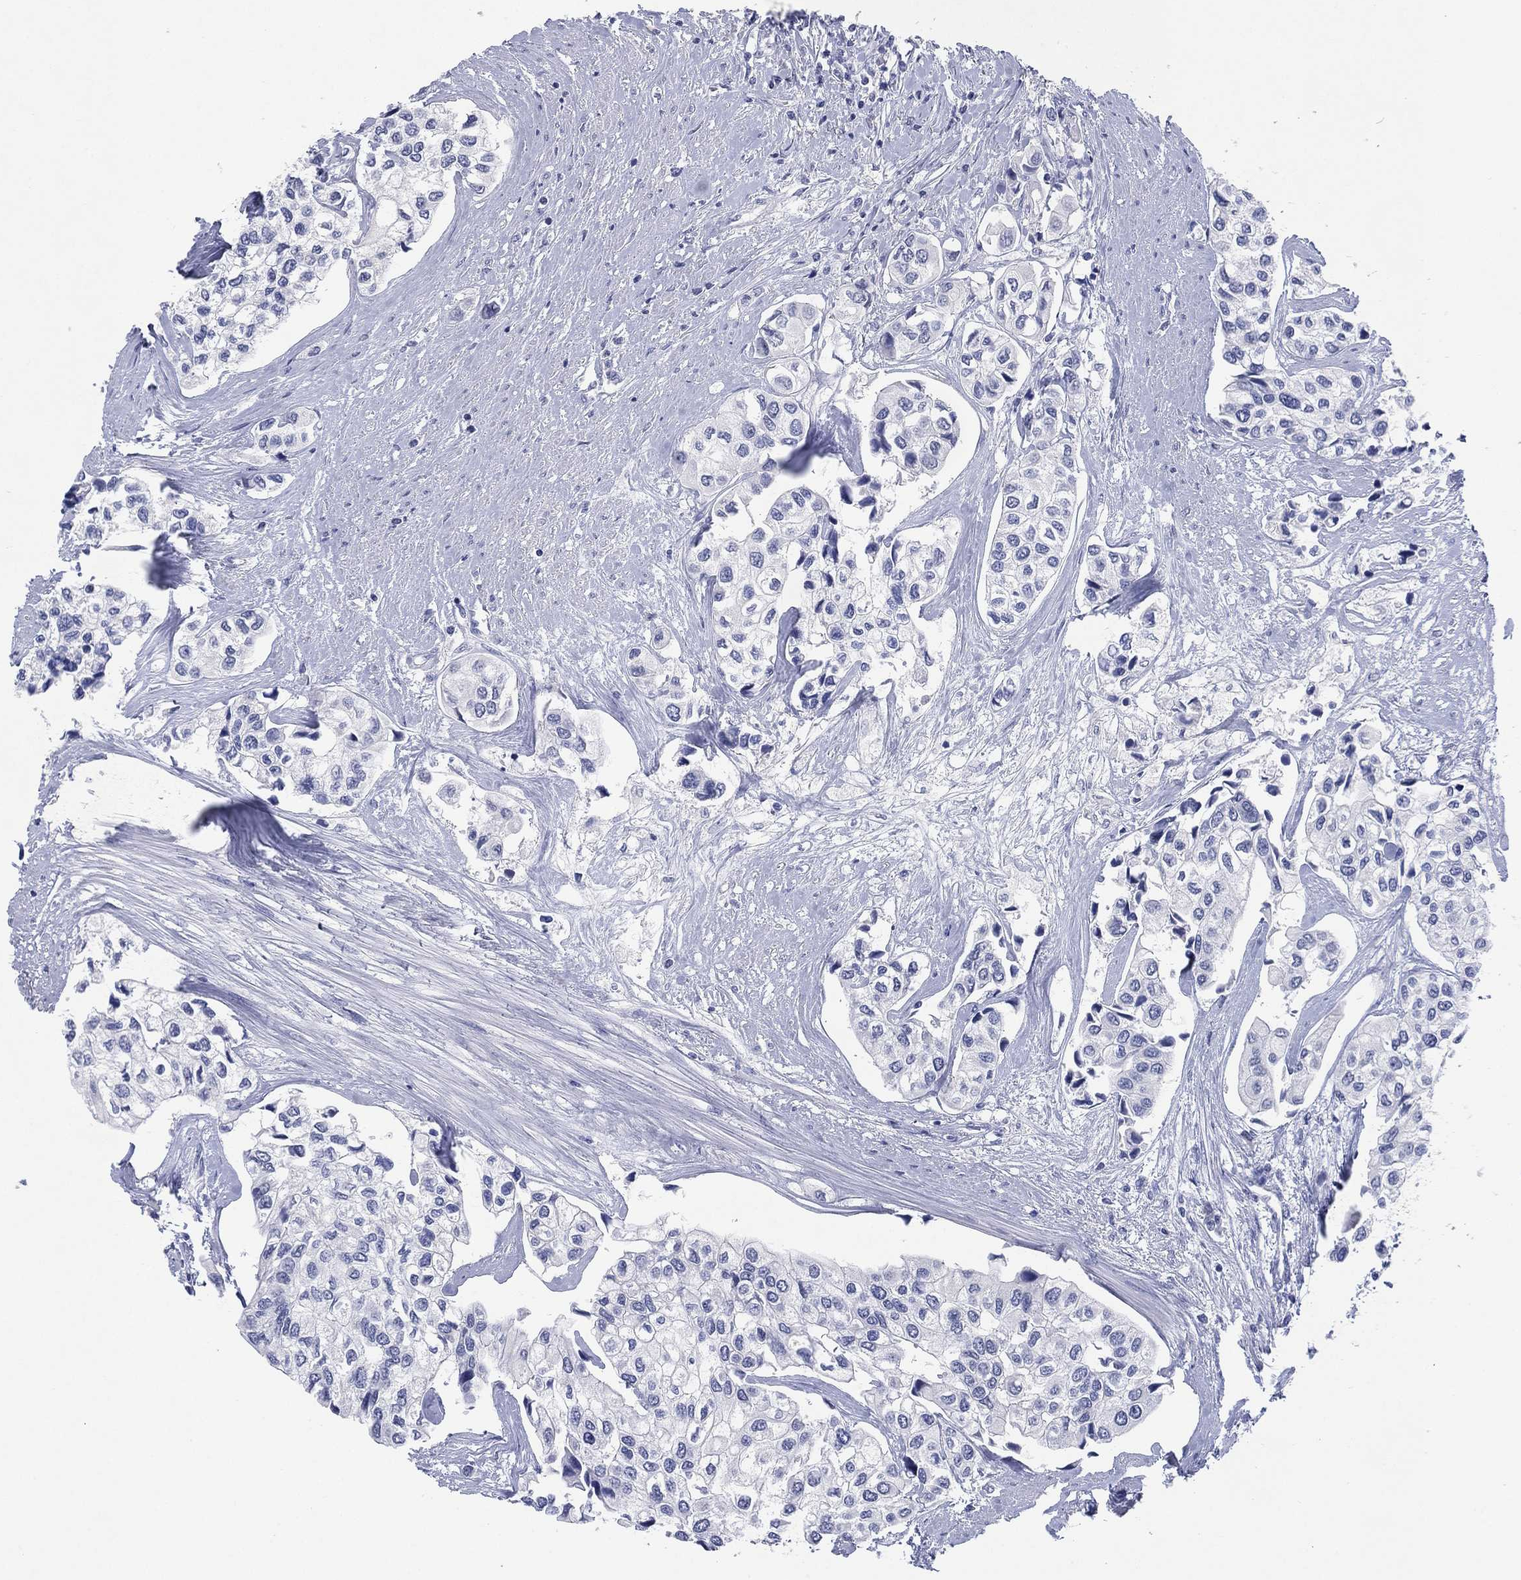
{"staining": {"intensity": "negative", "quantity": "none", "location": "none"}, "tissue": "urothelial cancer", "cell_type": "Tumor cells", "image_type": "cancer", "snomed": [{"axis": "morphology", "description": "Urothelial carcinoma, High grade"}, {"axis": "topography", "description": "Urinary bladder"}], "caption": "Immunohistochemistry (IHC) image of human urothelial carcinoma (high-grade) stained for a protein (brown), which demonstrates no positivity in tumor cells.", "gene": "KRT35", "patient": {"sex": "male", "age": 73}}